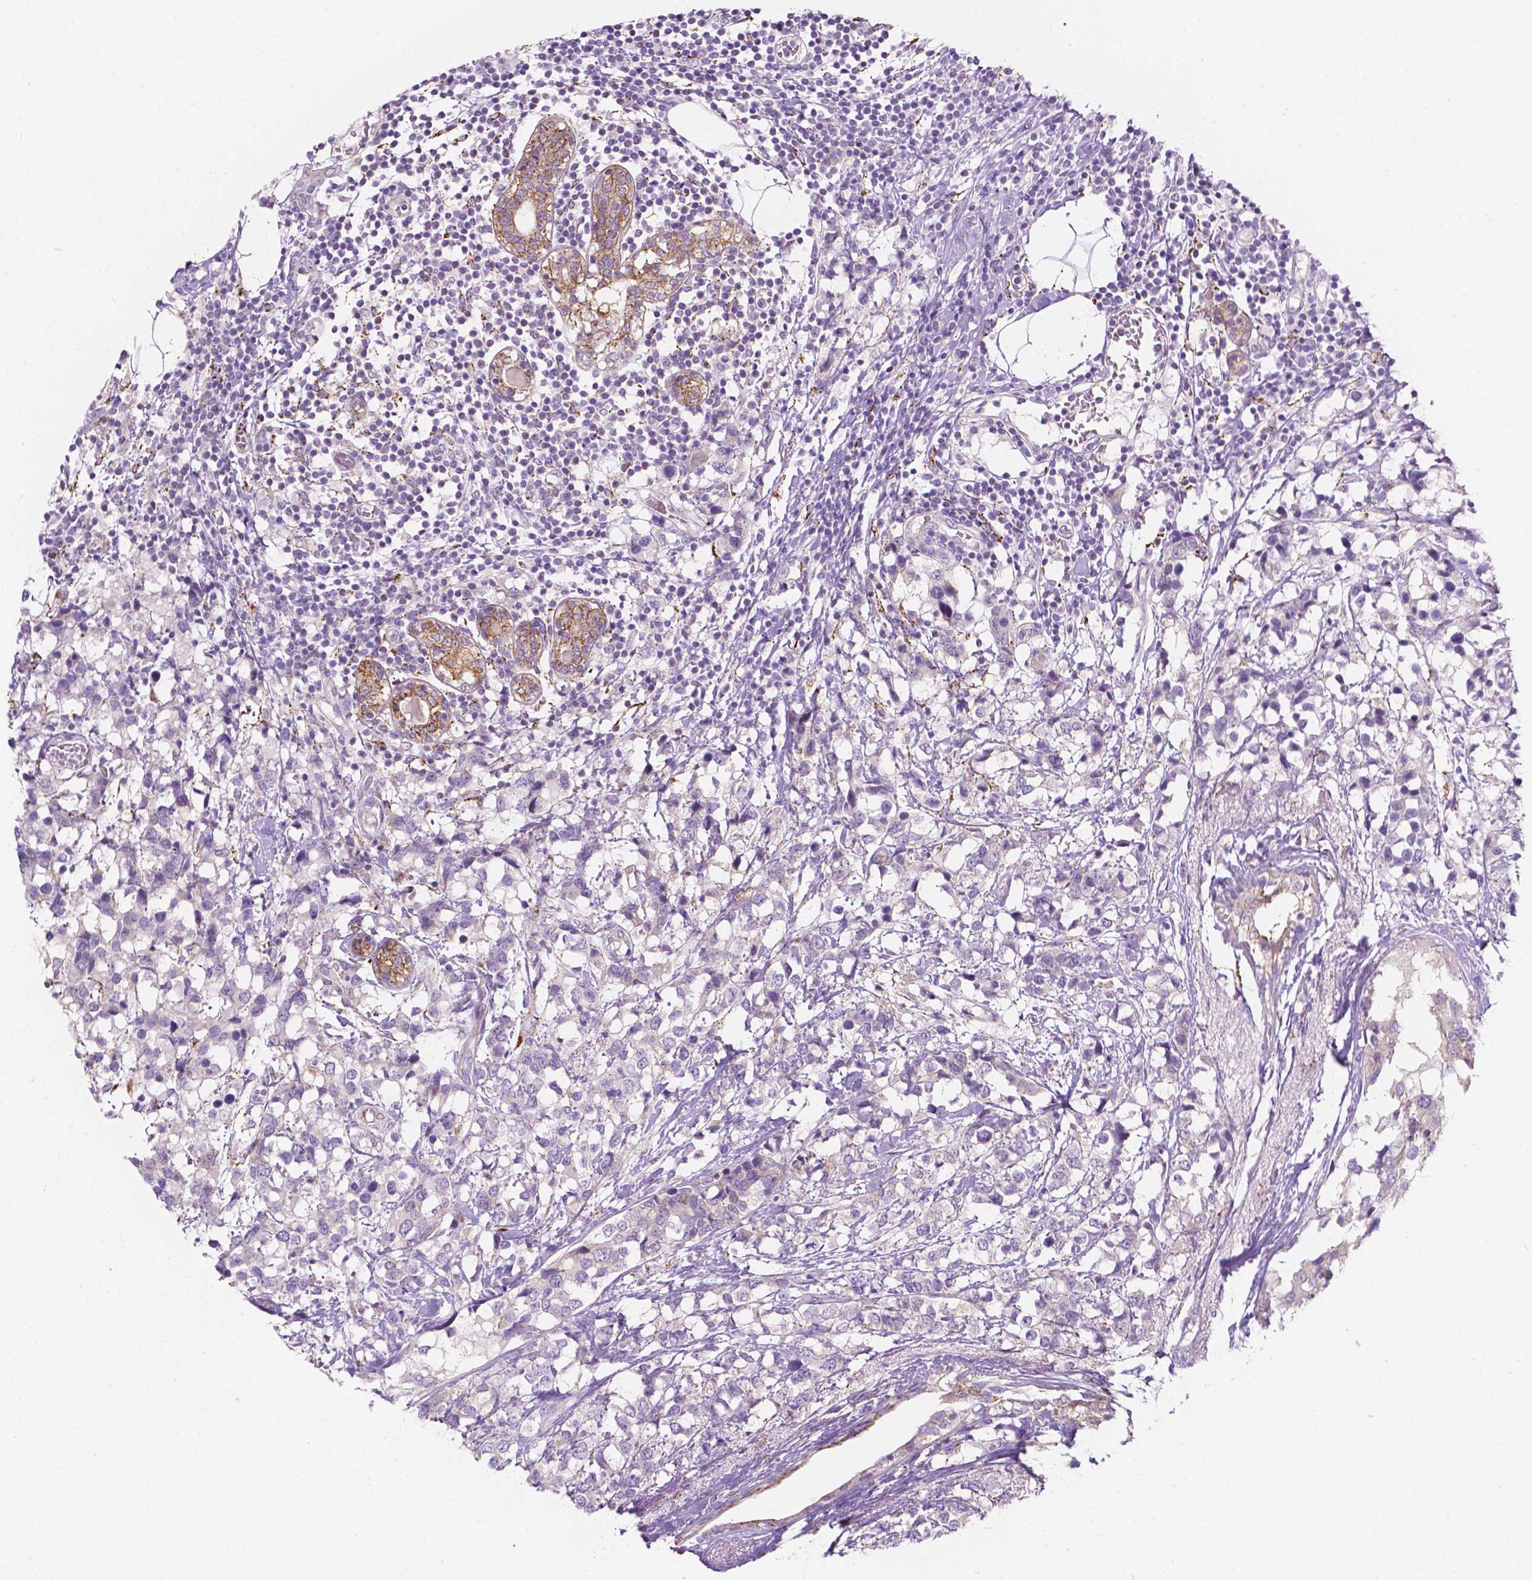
{"staining": {"intensity": "negative", "quantity": "none", "location": "none"}, "tissue": "breast cancer", "cell_type": "Tumor cells", "image_type": "cancer", "snomed": [{"axis": "morphology", "description": "Lobular carcinoma"}, {"axis": "topography", "description": "Breast"}], "caption": "High magnification brightfield microscopy of lobular carcinoma (breast) stained with DAB (3,3'-diaminobenzidine) (brown) and counterstained with hematoxylin (blue): tumor cells show no significant staining.", "gene": "NOS1AP", "patient": {"sex": "female", "age": 59}}